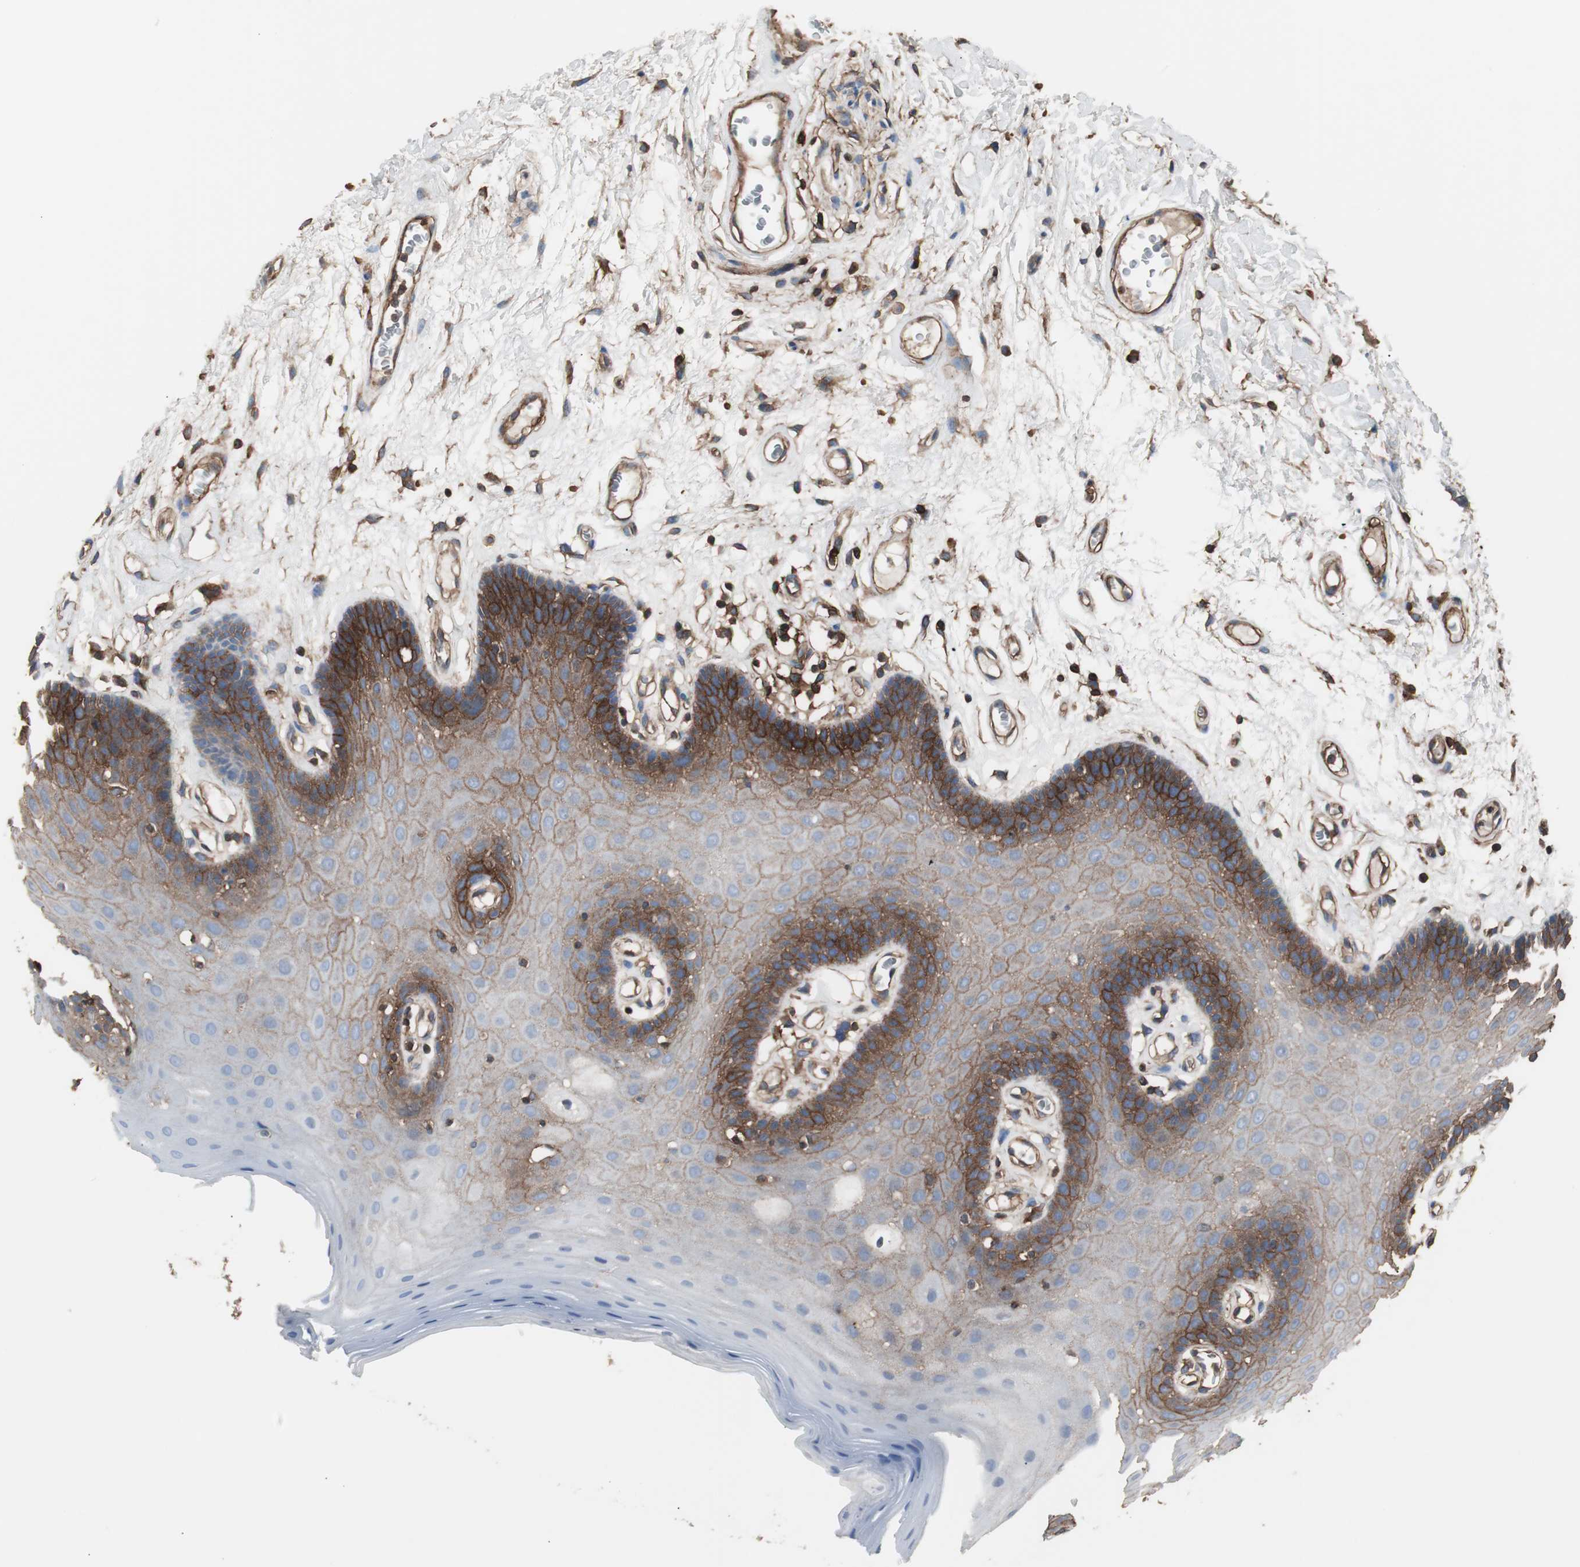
{"staining": {"intensity": "strong", "quantity": "25%-75%", "location": "cytoplasmic/membranous"}, "tissue": "oral mucosa", "cell_type": "Squamous epithelial cells", "image_type": "normal", "snomed": [{"axis": "morphology", "description": "Normal tissue, NOS"}, {"axis": "morphology", "description": "Squamous cell carcinoma, NOS"}, {"axis": "topography", "description": "Skeletal muscle"}, {"axis": "topography", "description": "Oral tissue"}, {"axis": "topography", "description": "Head-Neck"}], "caption": "Brown immunohistochemical staining in unremarkable oral mucosa demonstrates strong cytoplasmic/membranous expression in approximately 25%-75% of squamous epithelial cells. (DAB = brown stain, brightfield microscopy at high magnification).", "gene": "B2M", "patient": {"sex": "male", "age": 71}}